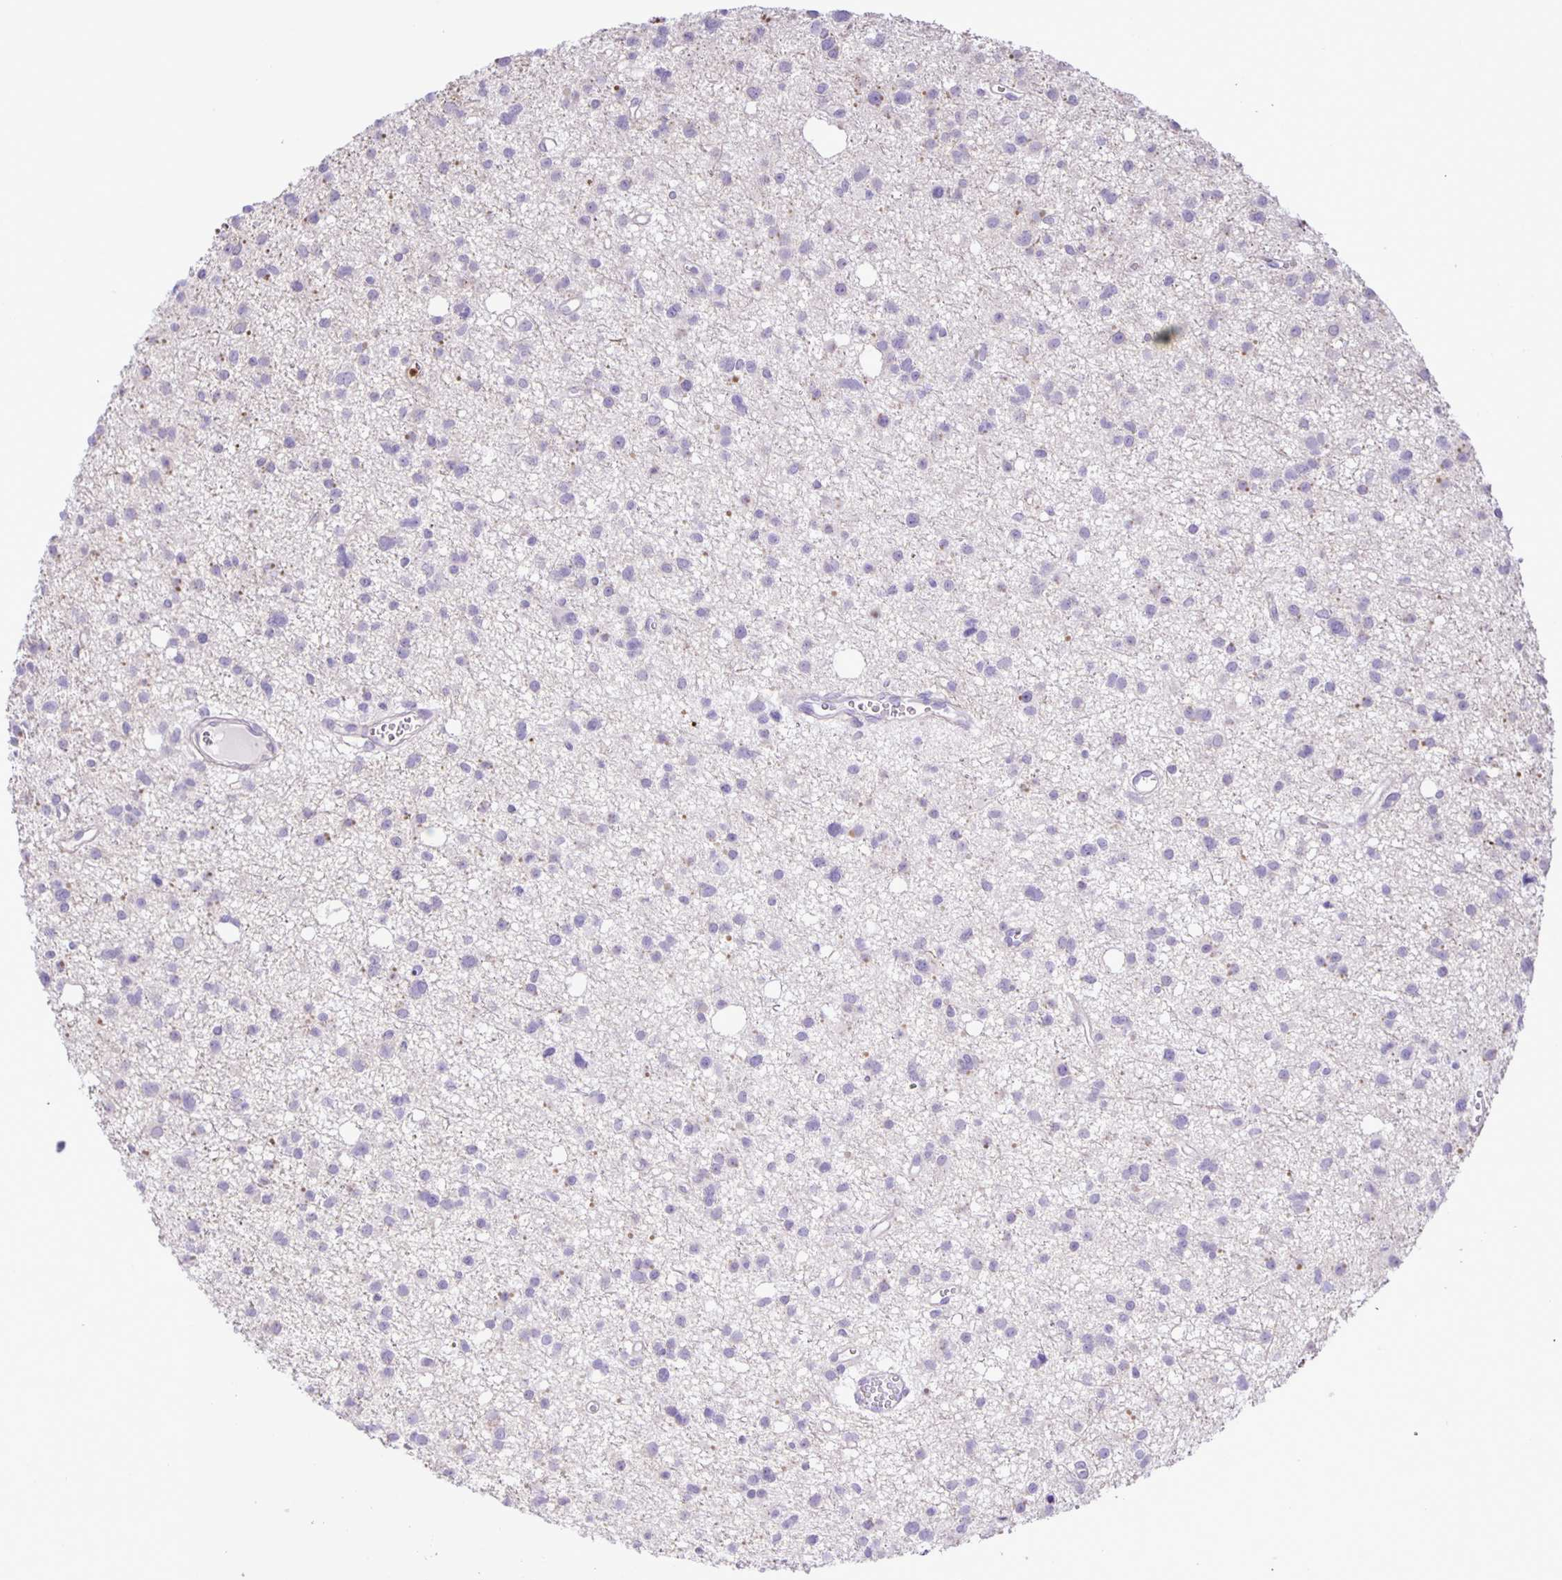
{"staining": {"intensity": "negative", "quantity": "none", "location": "none"}, "tissue": "glioma", "cell_type": "Tumor cells", "image_type": "cancer", "snomed": [{"axis": "morphology", "description": "Glioma, malignant, High grade"}, {"axis": "topography", "description": "Brain"}], "caption": "A high-resolution micrograph shows IHC staining of malignant glioma (high-grade), which reveals no significant positivity in tumor cells.", "gene": "ADCK1", "patient": {"sex": "male", "age": 23}}